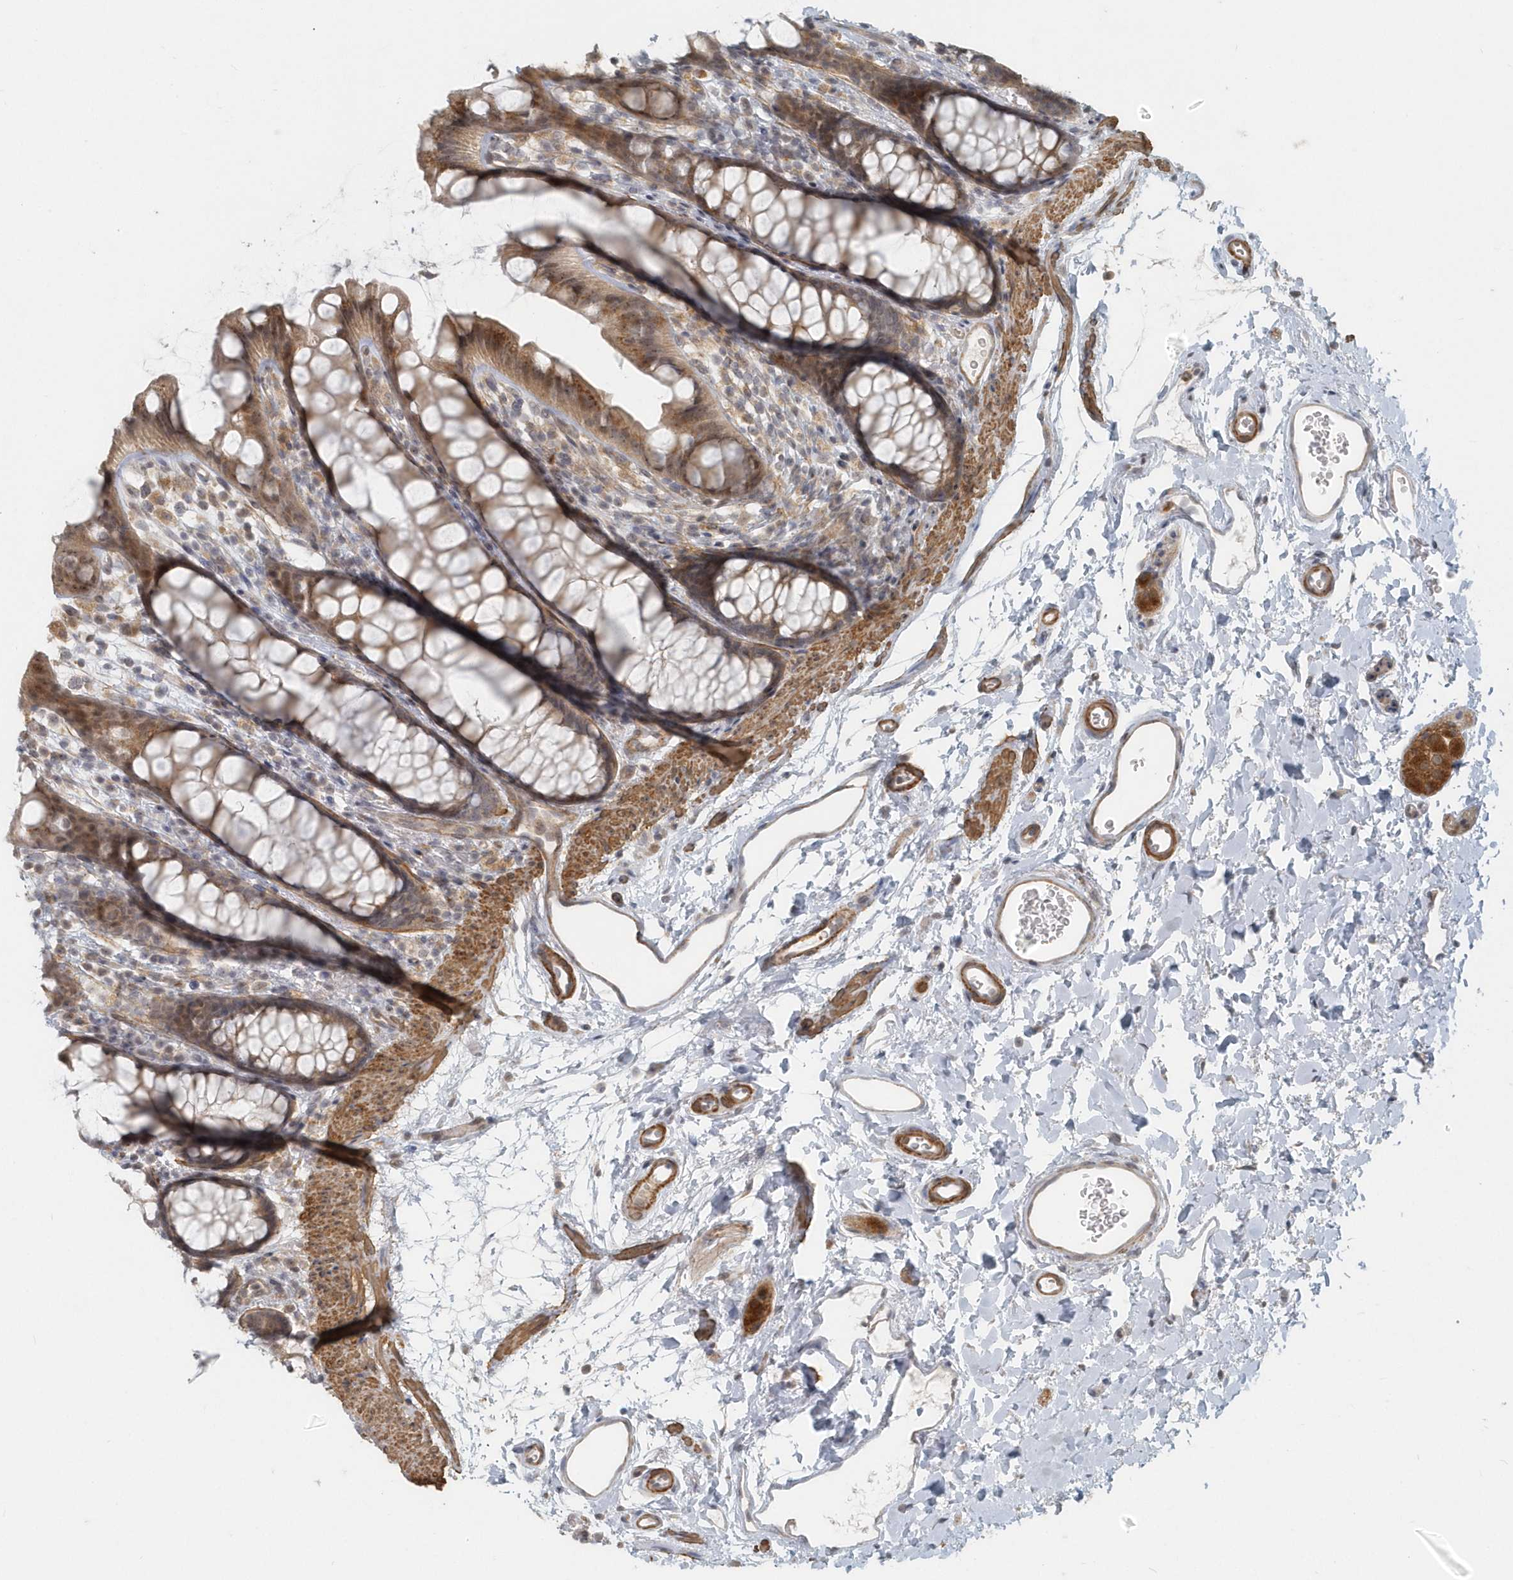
{"staining": {"intensity": "moderate", "quantity": ">75%", "location": "cytoplasmic/membranous"}, "tissue": "rectum", "cell_type": "Glandular cells", "image_type": "normal", "snomed": [{"axis": "morphology", "description": "Normal tissue, NOS"}, {"axis": "topography", "description": "Rectum"}], "caption": "Moderate cytoplasmic/membranous staining is present in approximately >75% of glandular cells in unremarkable rectum.", "gene": "NAPB", "patient": {"sex": "female", "age": 65}}